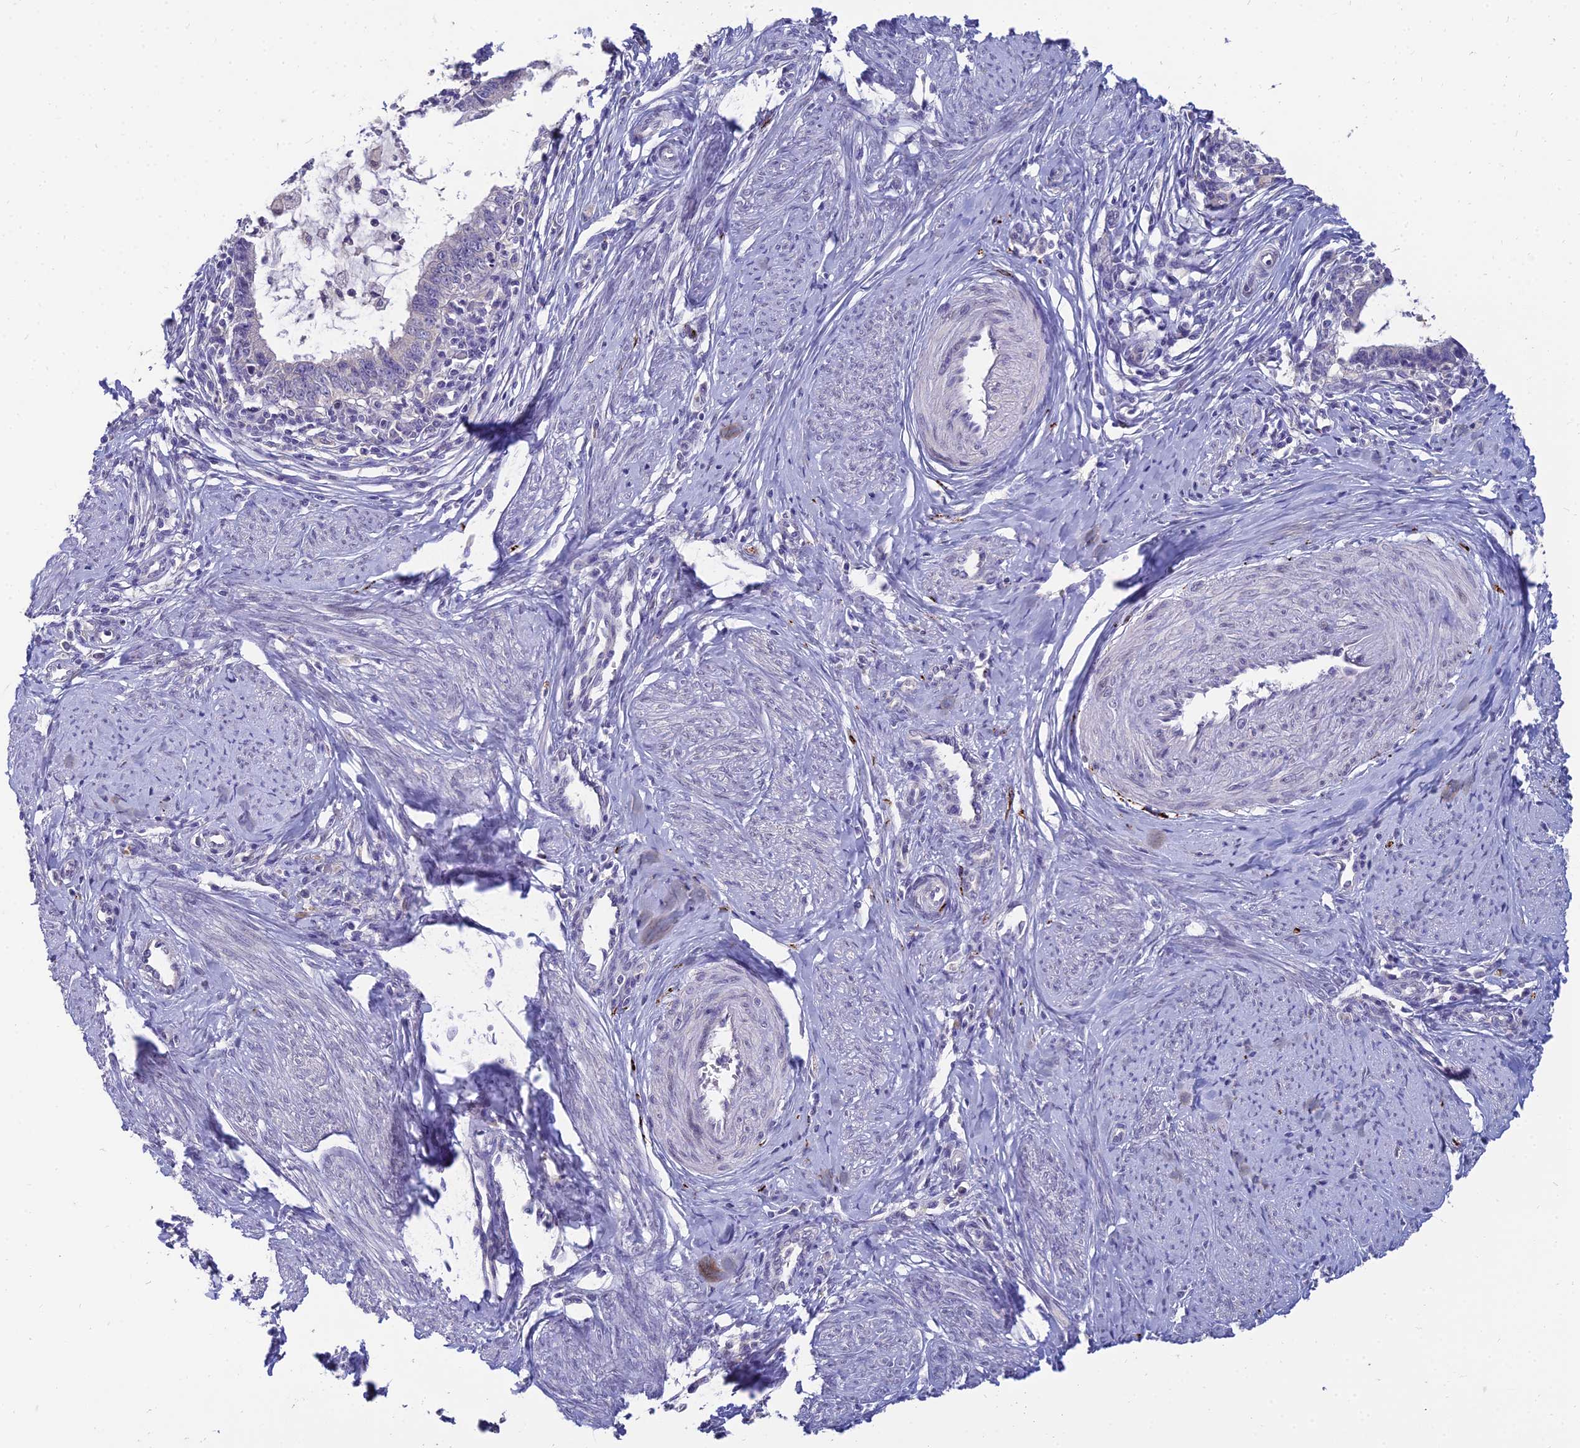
{"staining": {"intensity": "negative", "quantity": "none", "location": "none"}, "tissue": "cervical cancer", "cell_type": "Tumor cells", "image_type": "cancer", "snomed": [{"axis": "morphology", "description": "Adenocarcinoma, NOS"}, {"axis": "topography", "description": "Cervix"}], "caption": "Tumor cells are negative for protein expression in human cervical cancer.", "gene": "NPY", "patient": {"sex": "female", "age": 36}}